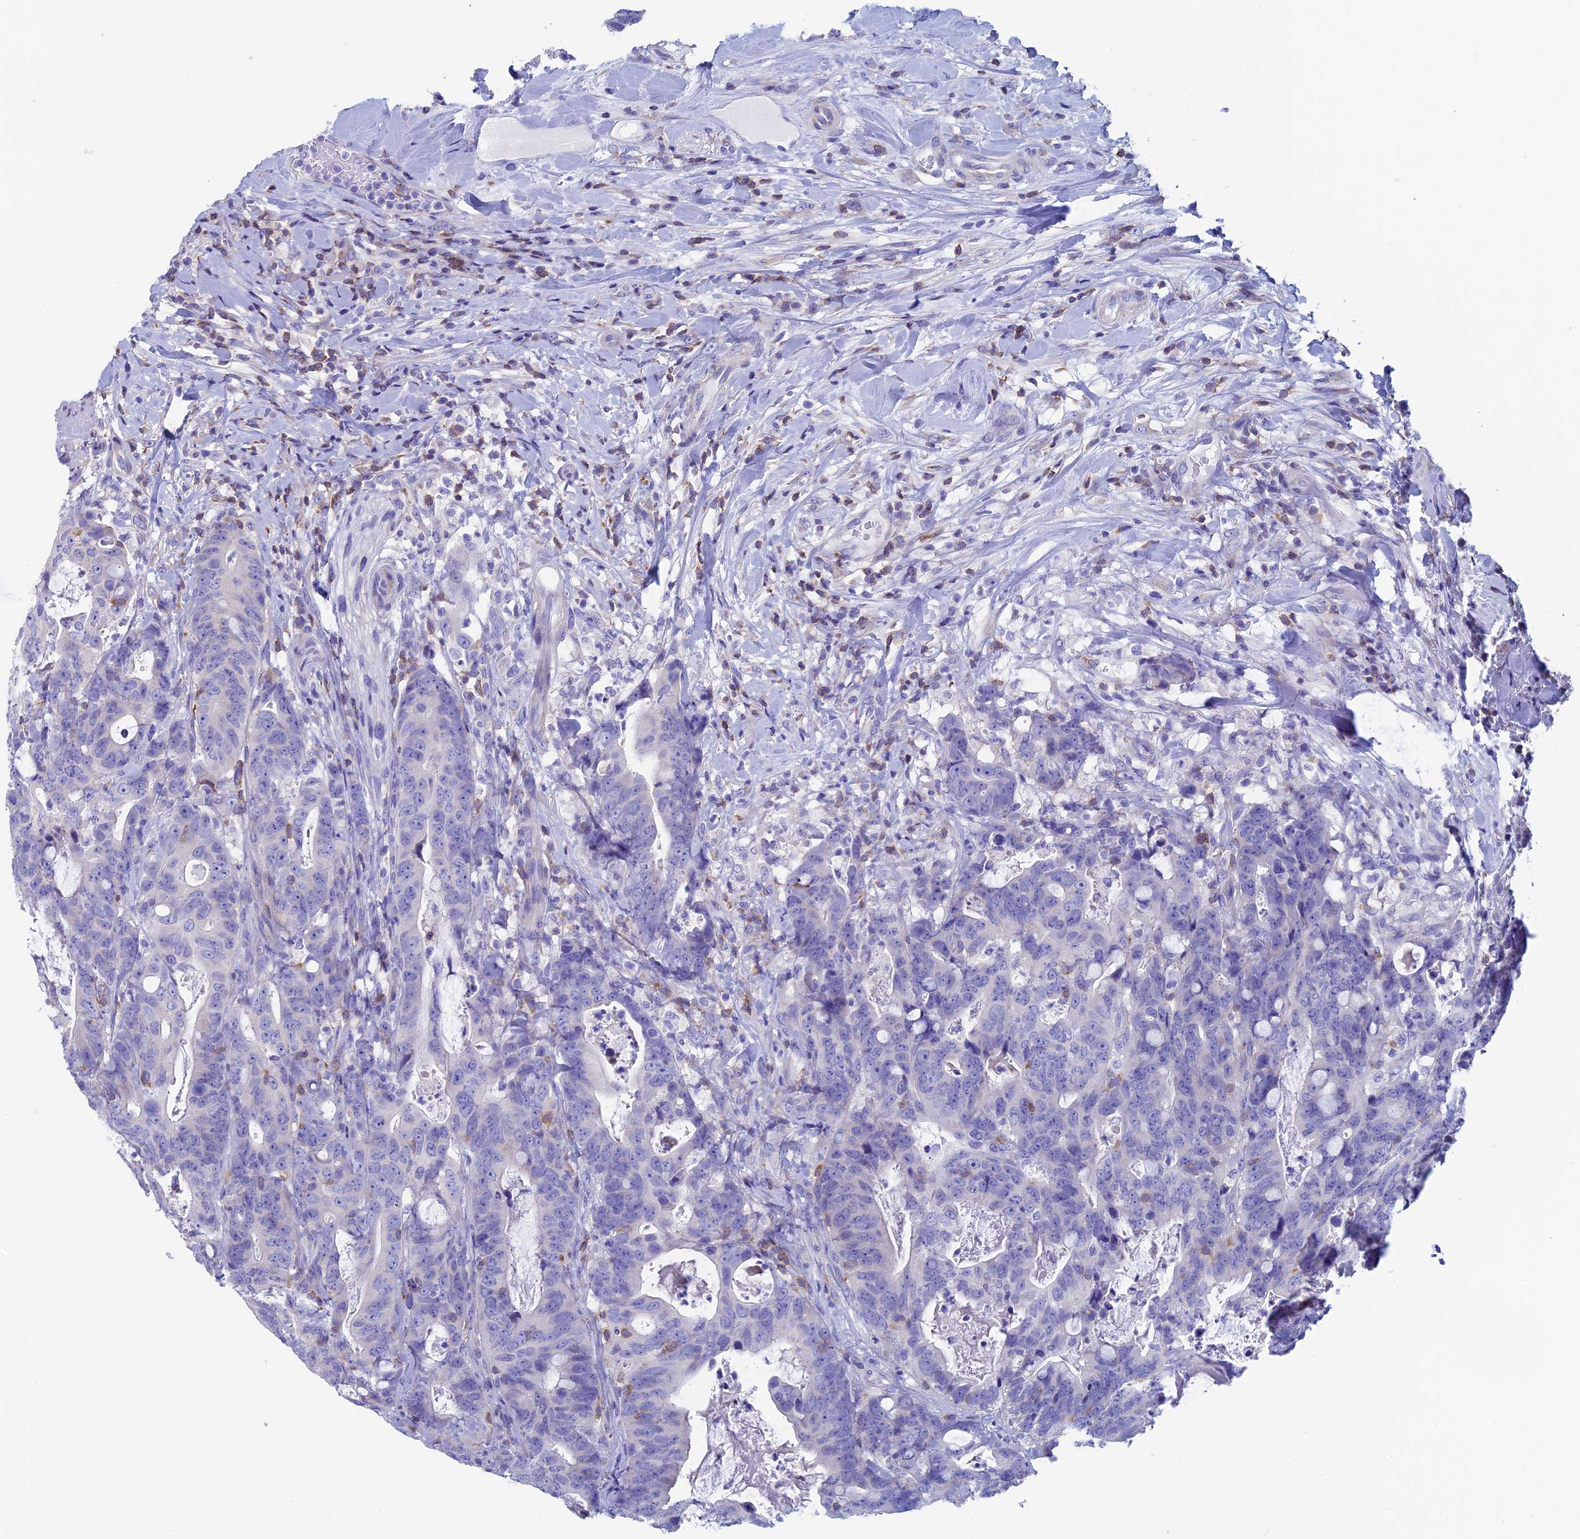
{"staining": {"intensity": "negative", "quantity": "none", "location": "none"}, "tissue": "colorectal cancer", "cell_type": "Tumor cells", "image_type": "cancer", "snomed": [{"axis": "morphology", "description": "Adenocarcinoma, NOS"}, {"axis": "topography", "description": "Colon"}], "caption": "DAB immunohistochemical staining of human colorectal cancer exhibits no significant staining in tumor cells.", "gene": "SEPTIN1", "patient": {"sex": "female", "age": 82}}